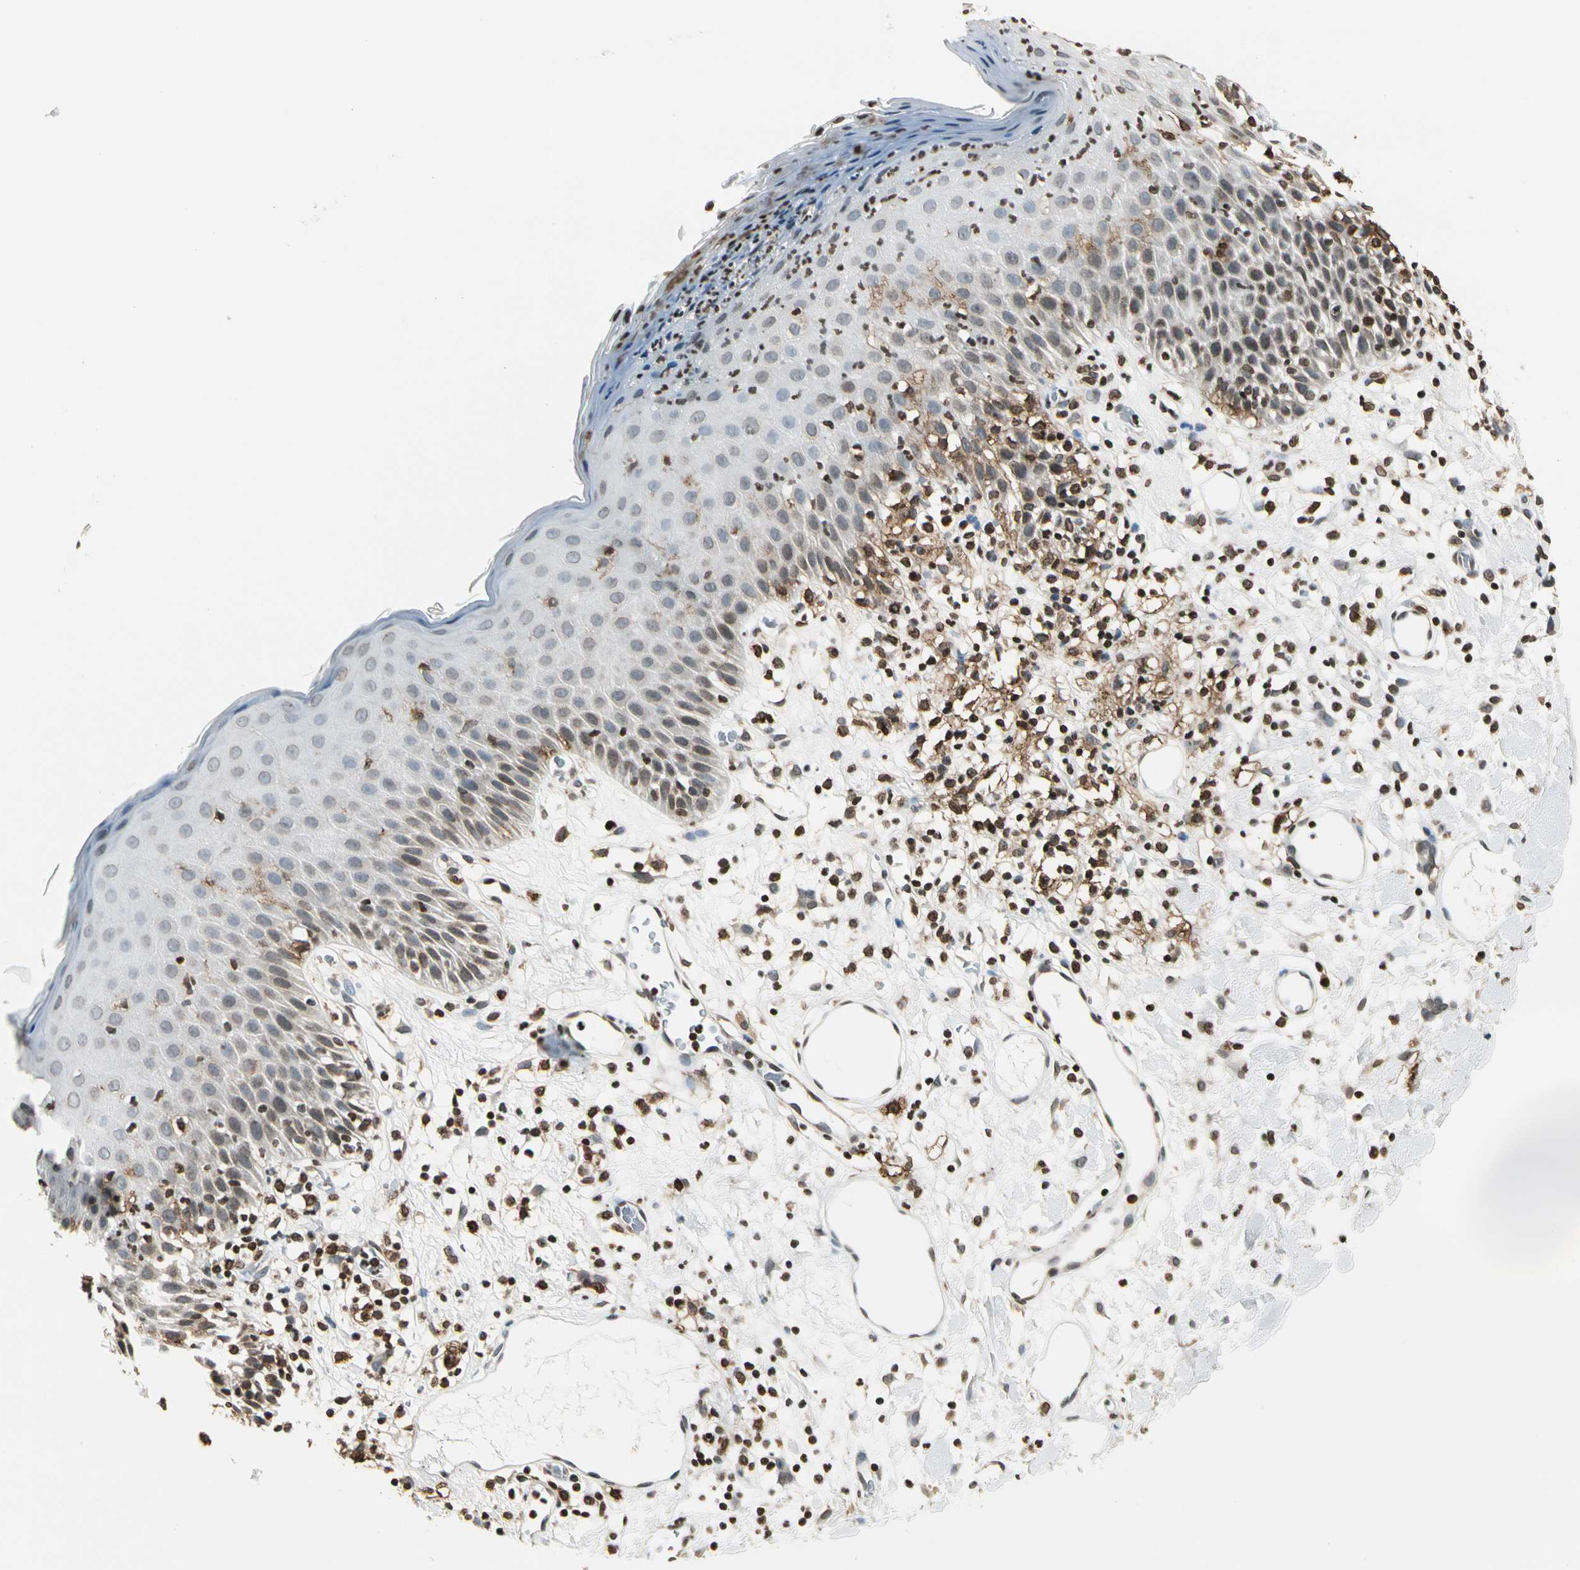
{"staining": {"intensity": "weak", "quantity": "<25%", "location": "nuclear"}, "tissue": "skin", "cell_type": "Epidermal cells", "image_type": "normal", "snomed": [{"axis": "morphology", "description": "Normal tissue, NOS"}, {"axis": "topography", "description": "Vulva"}, {"axis": "topography", "description": "Peripheral nerve tissue"}], "caption": "Immunohistochemistry (IHC) micrograph of unremarkable human skin stained for a protein (brown), which reveals no expression in epidermal cells.", "gene": "FER", "patient": {"sex": "female", "age": 68}}